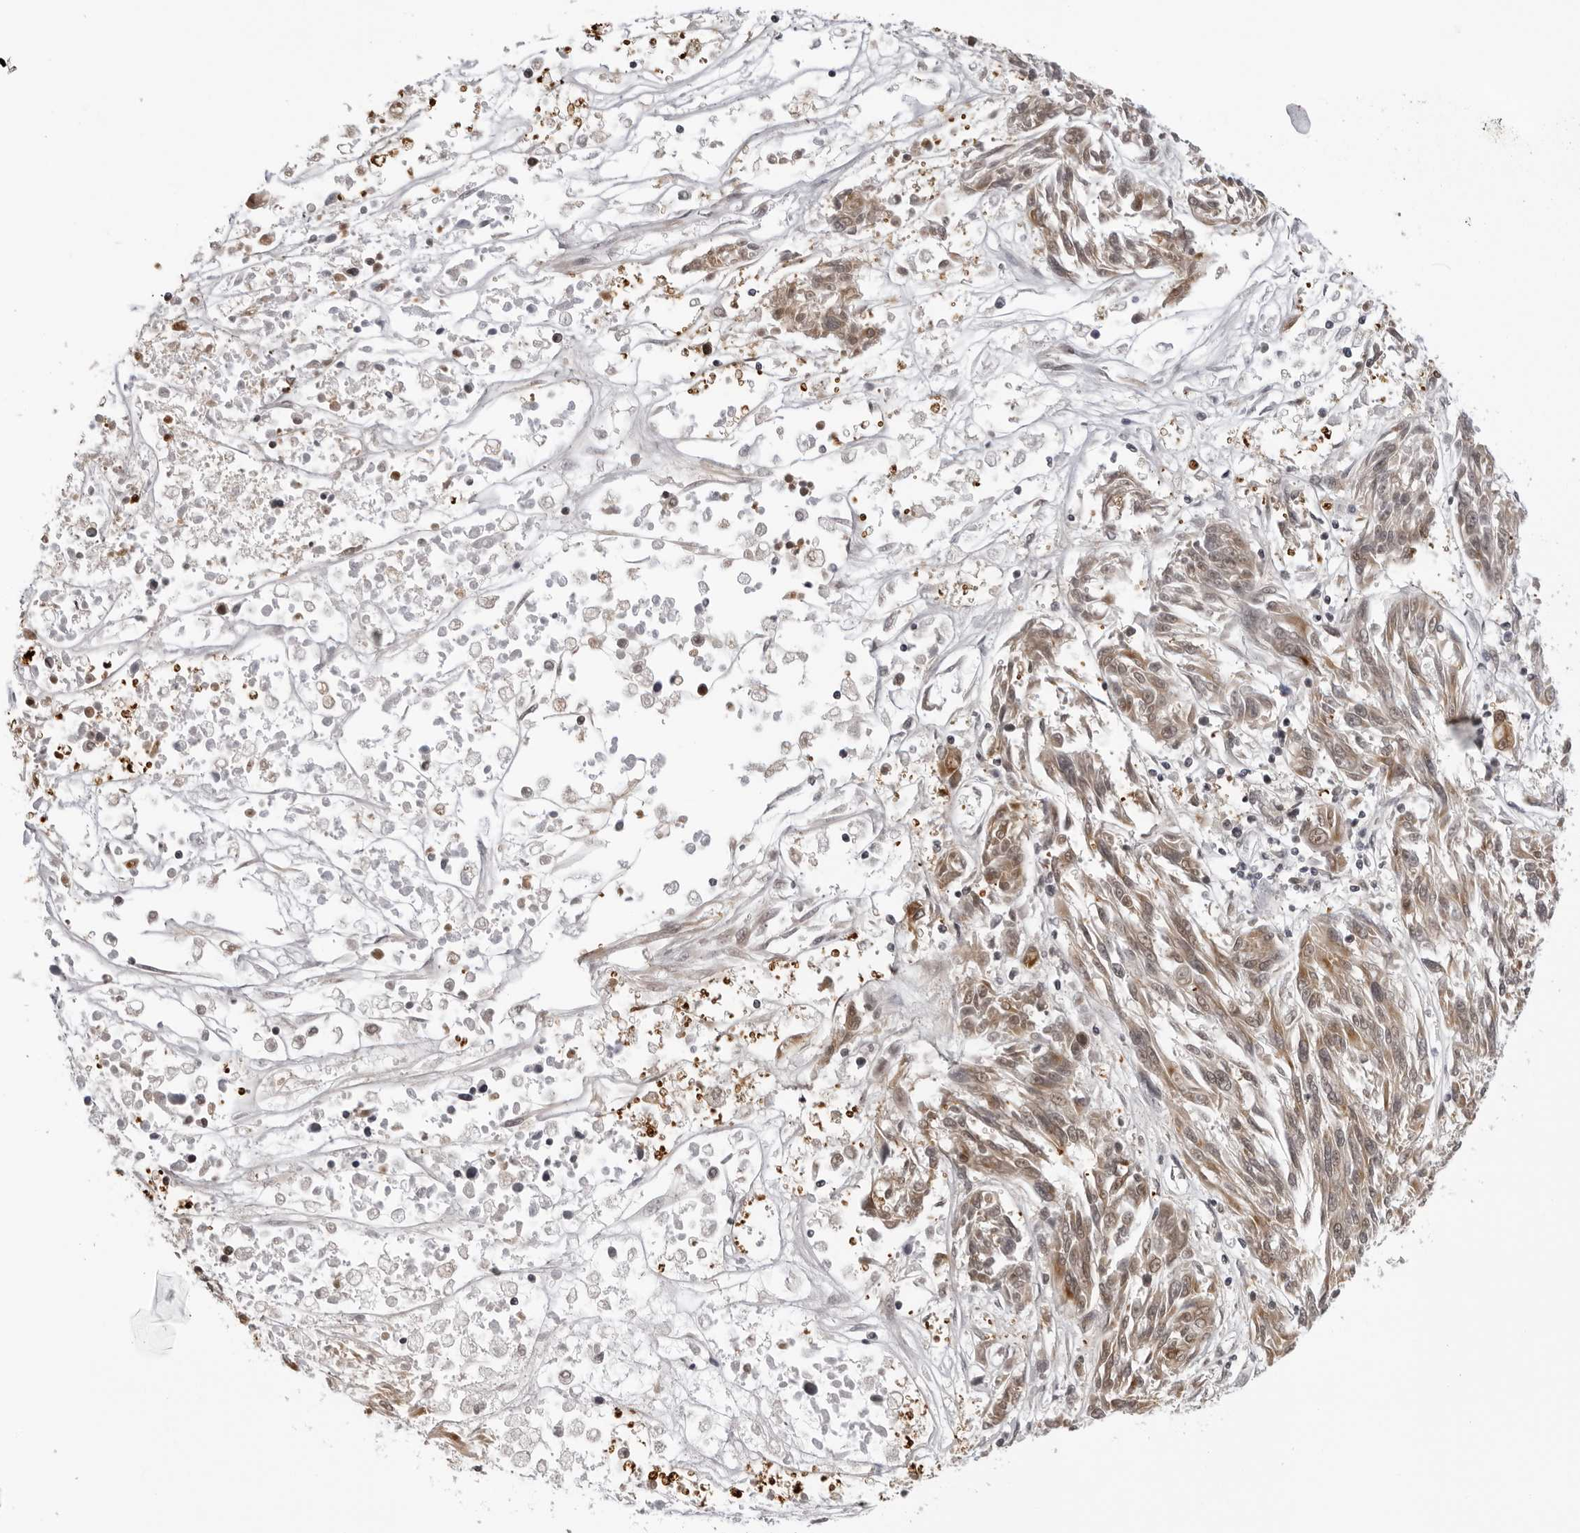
{"staining": {"intensity": "moderate", "quantity": ">75%", "location": "cytoplasmic/membranous"}, "tissue": "melanoma", "cell_type": "Tumor cells", "image_type": "cancer", "snomed": [{"axis": "morphology", "description": "Malignant melanoma, NOS"}, {"axis": "topography", "description": "Skin"}], "caption": "High-magnification brightfield microscopy of malignant melanoma stained with DAB (3,3'-diaminobenzidine) (brown) and counterstained with hematoxylin (blue). tumor cells exhibit moderate cytoplasmic/membranous staining is seen in approximately>75% of cells. The protein is stained brown, and the nuclei are stained in blue (DAB IHC with brightfield microscopy, high magnification).", "gene": "MRPS15", "patient": {"sex": "male", "age": 53}}